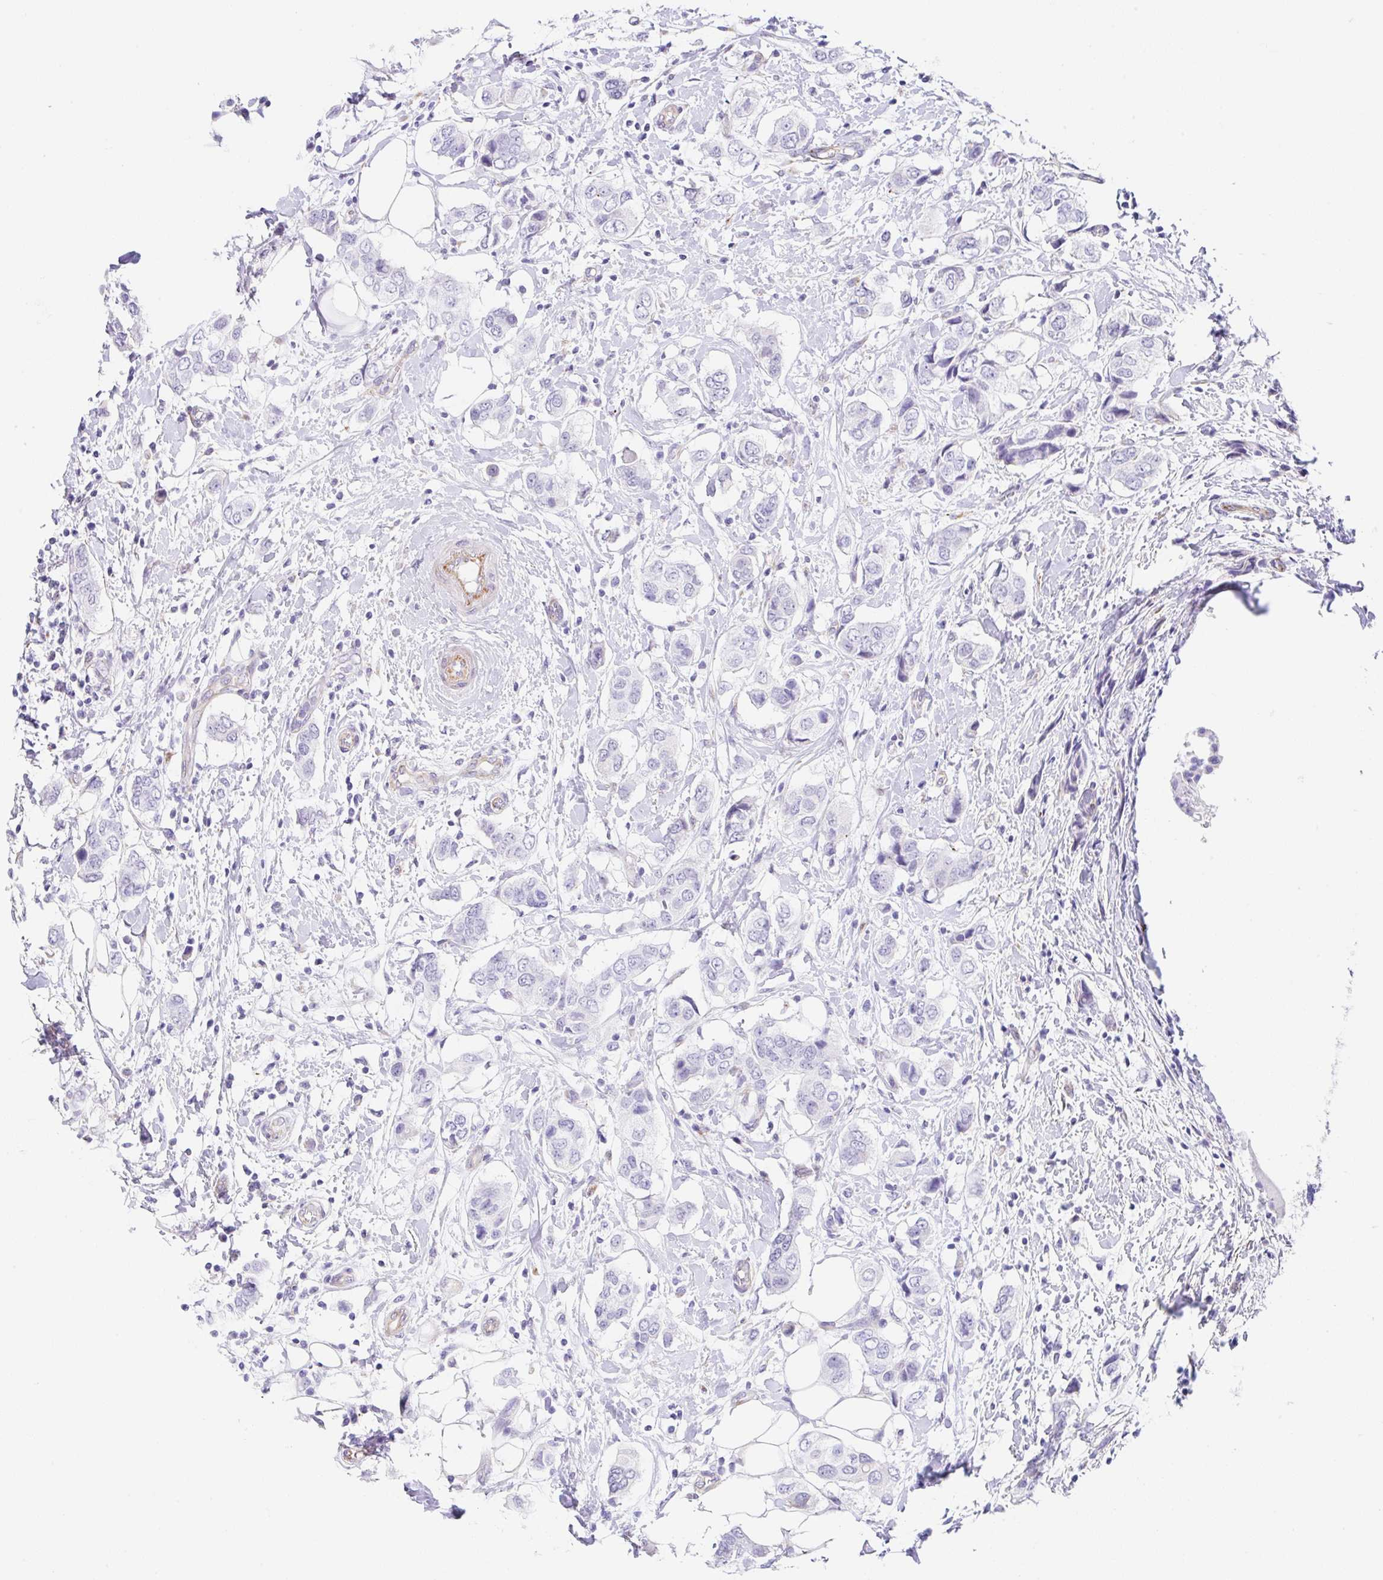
{"staining": {"intensity": "negative", "quantity": "none", "location": "none"}, "tissue": "breast cancer", "cell_type": "Tumor cells", "image_type": "cancer", "snomed": [{"axis": "morphology", "description": "Lobular carcinoma"}, {"axis": "topography", "description": "Breast"}], "caption": "High power microscopy photomicrograph of an immunohistochemistry micrograph of breast cancer (lobular carcinoma), revealing no significant positivity in tumor cells.", "gene": "DKK4", "patient": {"sex": "female", "age": 51}}